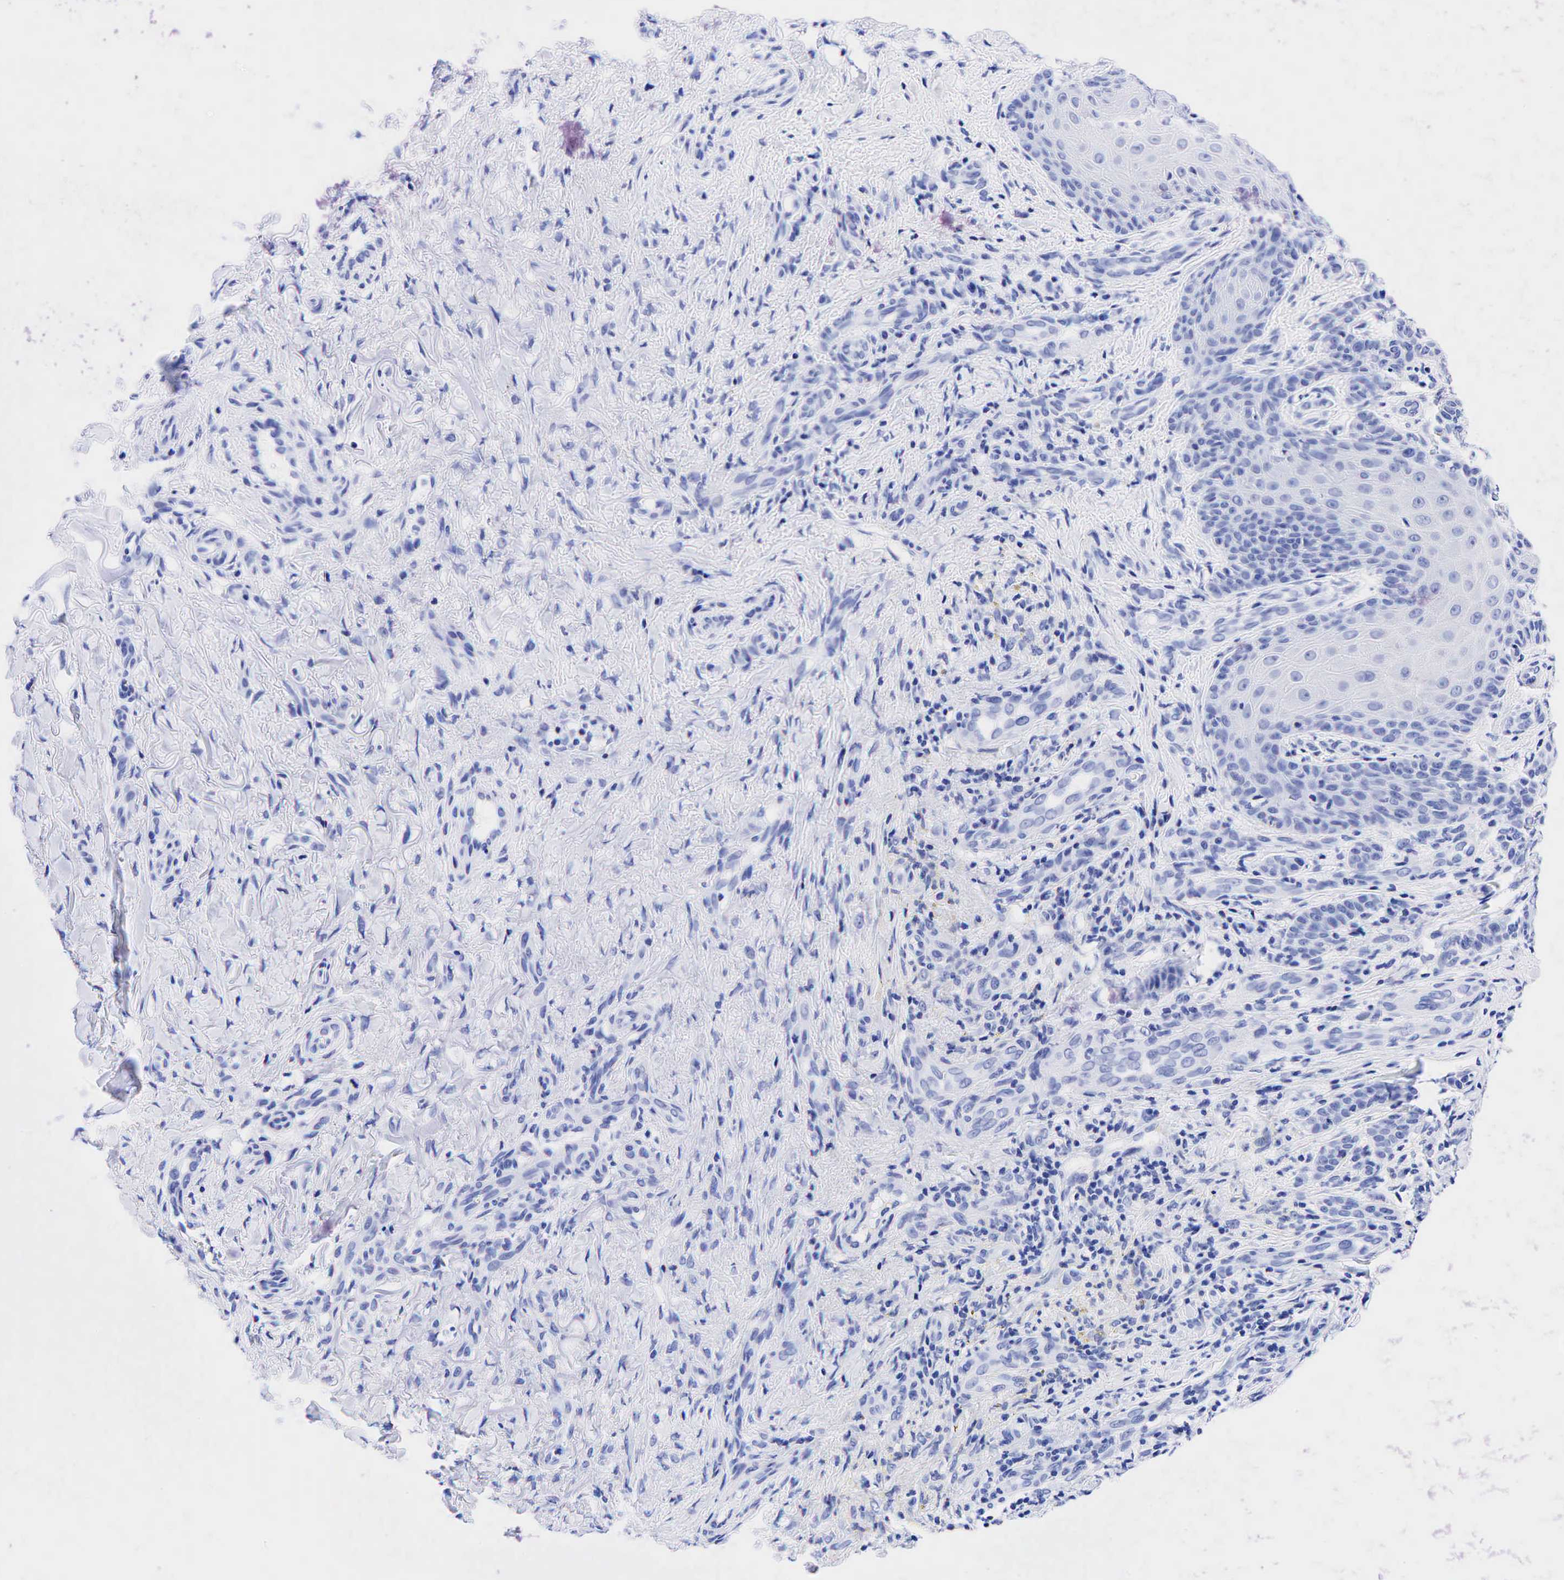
{"staining": {"intensity": "negative", "quantity": "none", "location": "none"}, "tissue": "skin cancer", "cell_type": "Tumor cells", "image_type": "cancer", "snomed": [{"axis": "morphology", "description": "Normal tissue, NOS"}, {"axis": "morphology", "description": "Basal cell carcinoma"}, {"axis": "topography", "description": "Skin"}], "caption": "There is no significant expression in tumor cells of skin basal cell carcinoma.", "gene": "KRT19", "patient": {"sex": "male", "age": 81}}